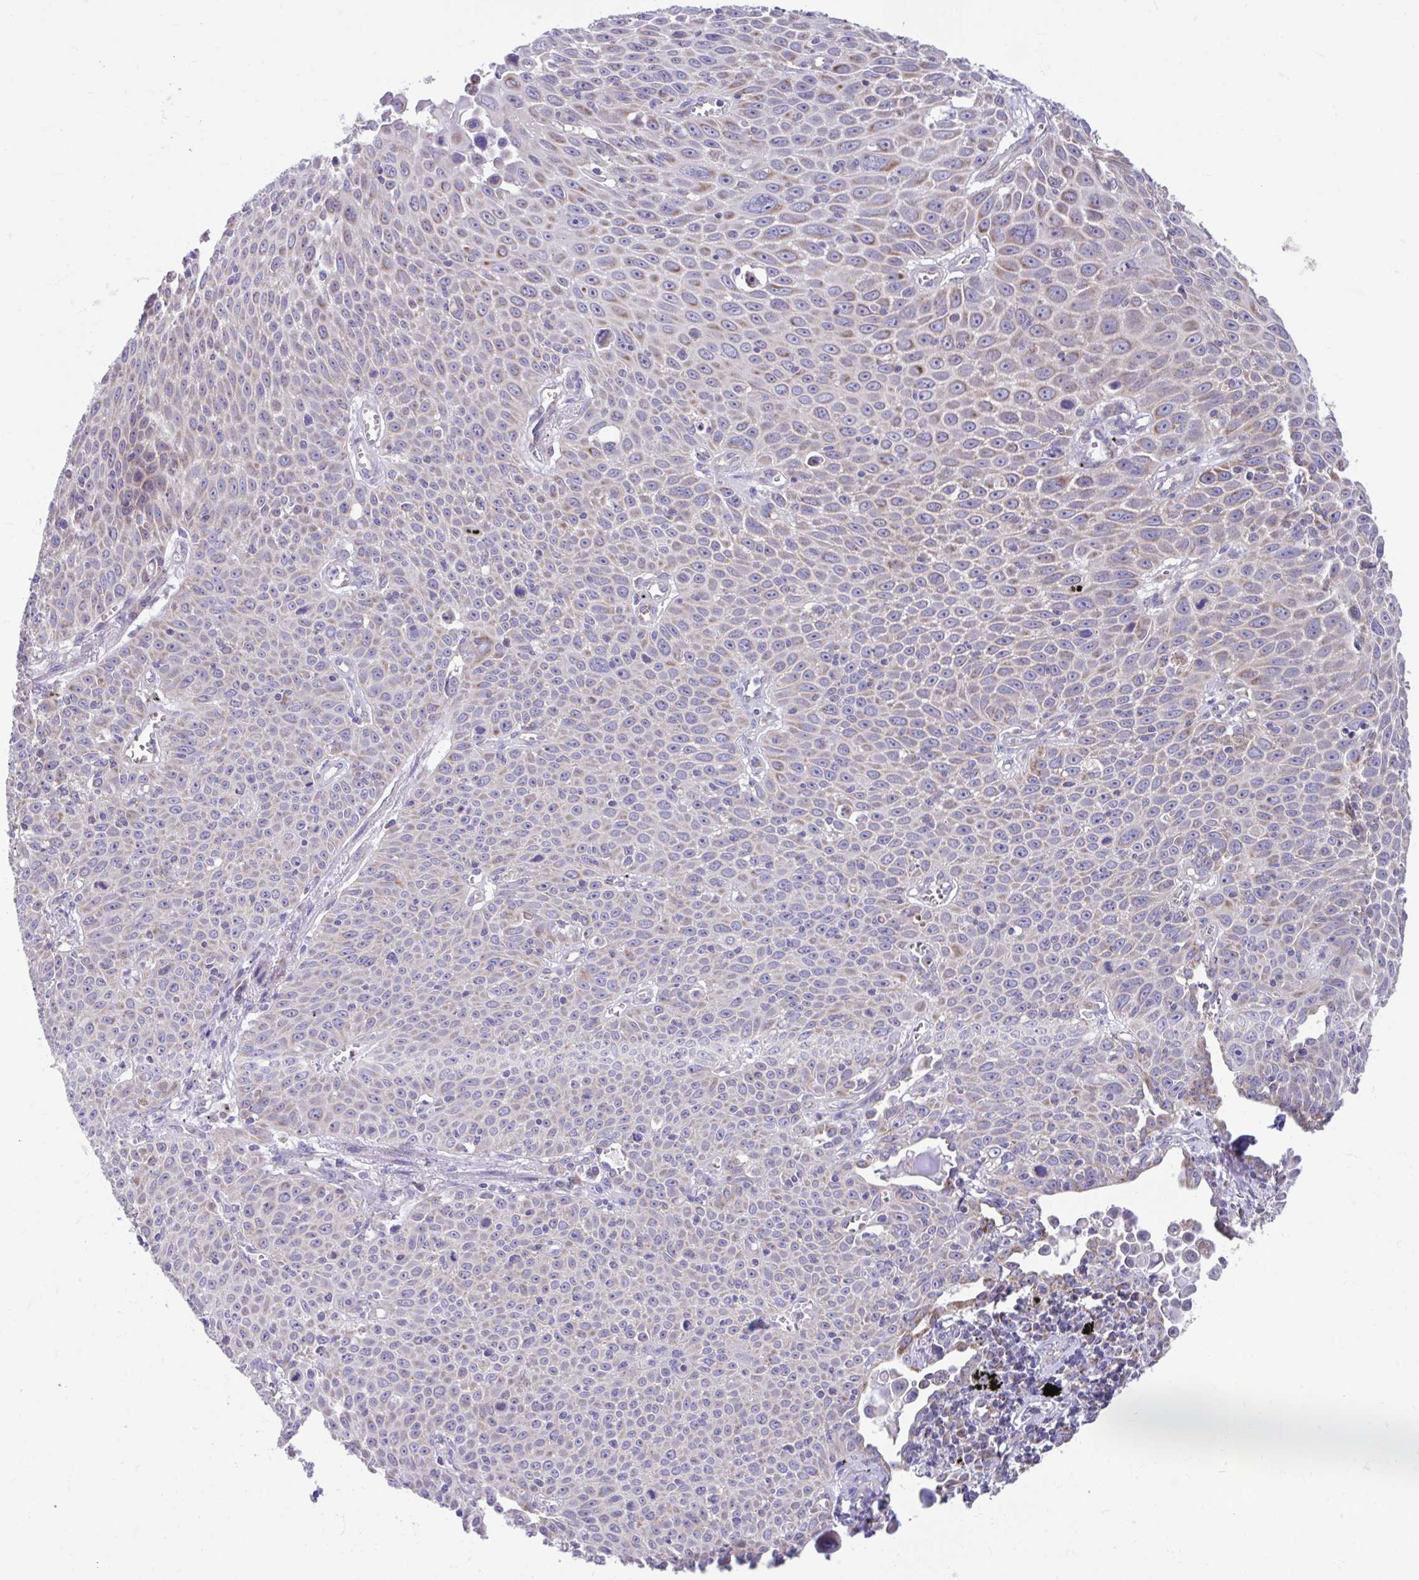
{"staining": {"intensity": "weak", "quantity": "<25%", "location": "cytoplasmic/membranous"}, "tissue": "lung cancer", "cell_type": "Tumor cells", "image_type": "cancer", "snomed": [{"axis": "morphology", "description": "Squamous cell carcinoma, NOS"}, {"axis": "morphology", "description": "Squamous cell carcinoma, metastatic, NOS"}, {"axis": "topography", "description": "Lymph node"}, {"axis": "topography", "description": "Lung"}], "caption": "The immunohistochemistry (IHC) image has no significant positivity in tumor cells of lung squamous cell carcinoma tissue.", "gene": "LINGO4", "patient": {"sex": "female", "age": 62}}